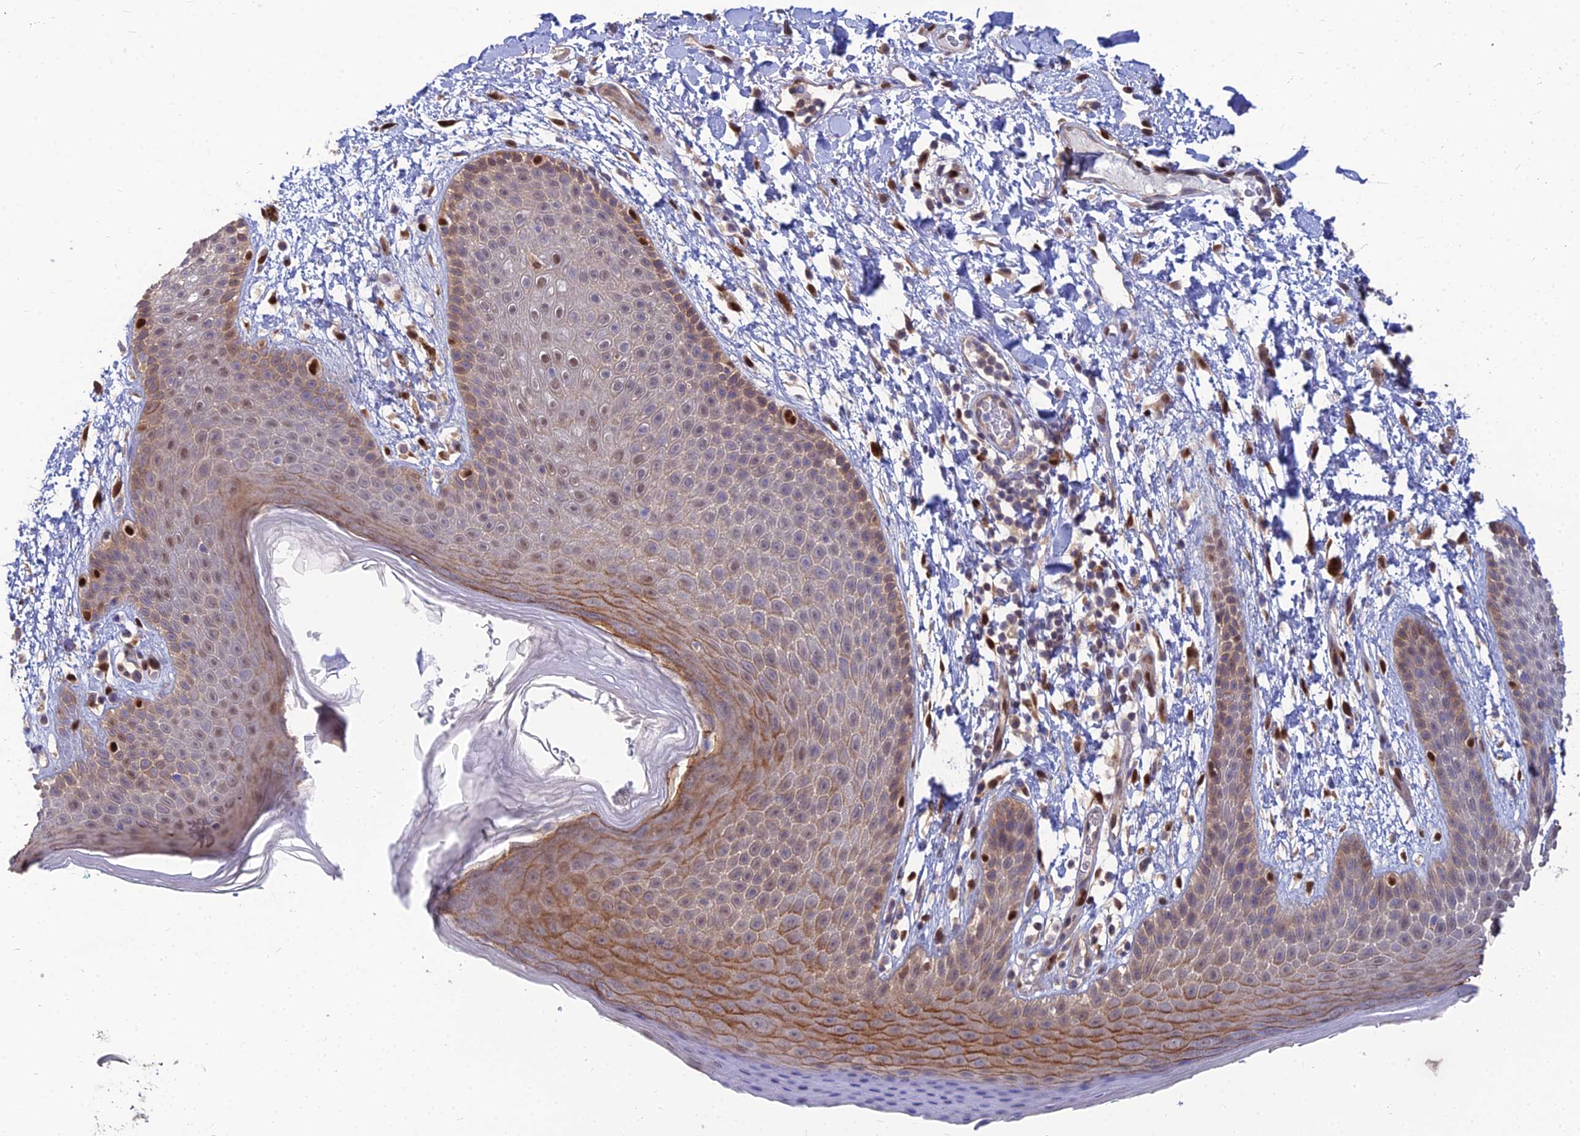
{"staining": {"intensity": "moderate", "quantity": "<25%", "location": "cytoplasmic/membranous"}, "tissue": "skin", "cell_type": "Epidermal cells", "image_type": "normal", "snomed": [{"axis": "morphology", "description": "Normal tissue, NOS"}, {"axis": "topography", "description": "Anal"}], "caption": "Immunohistochemistry (IHC) photomicrograph of unremarkable skin: skin stained using immunohistochemistry (IHC) shows low levels of moderate protein expression localized specifically in the cytoplasmic/membranous of epidermal cells, appearing as a cytoplasmic/membranous brown color.", "gene": "DNPEP", "patient": {"sex": "male", "age": 74}}